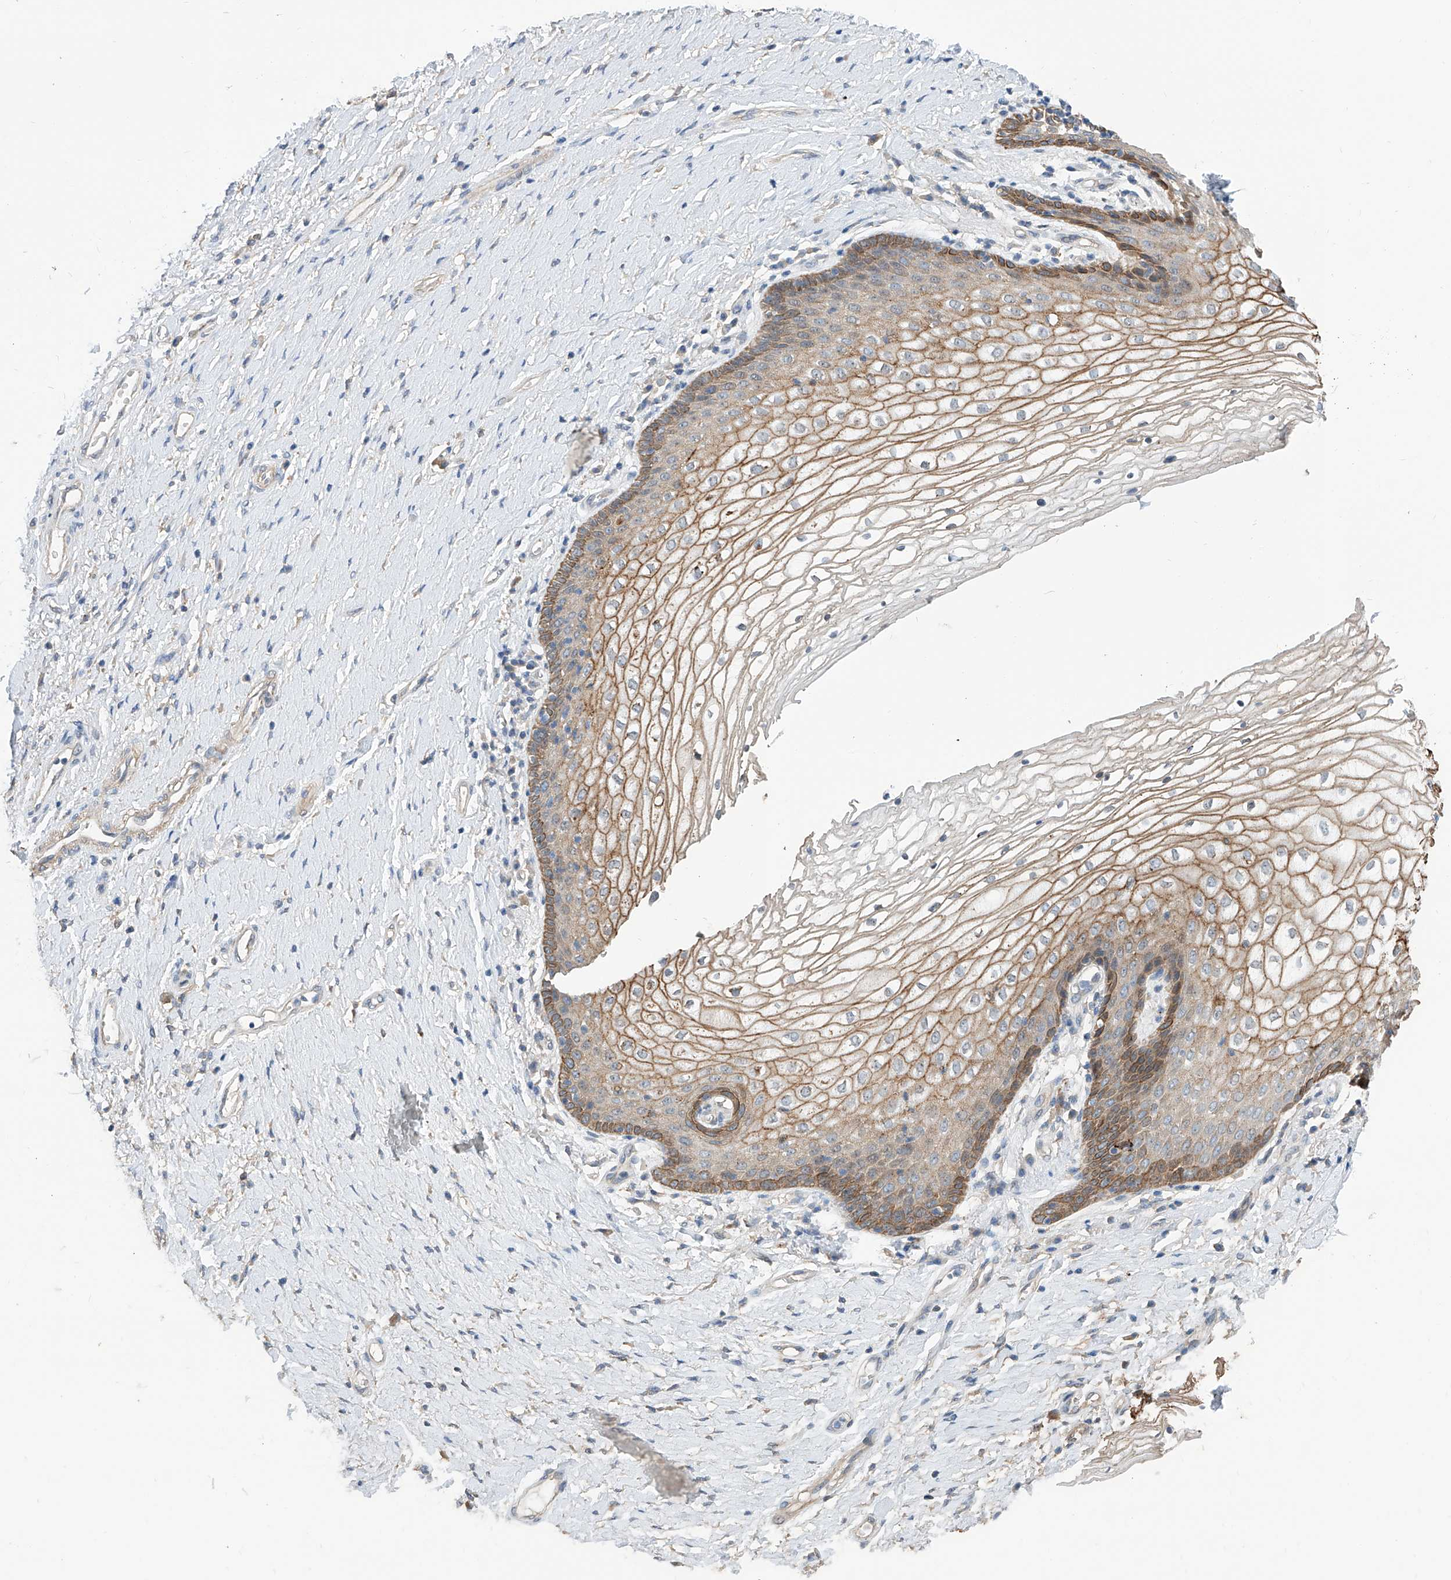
{"staining": {"intensity": "moderate", "quantity": ">75%", "location": "cytoplasmic/membranous"}, "tissue": "vagina", "cell_type": "Squamous epithelial cells", "image_type": "normal", "snomed": [{"axis": "morphology", "description": "Normal tissue, NOS"}, {"axis": "topography", "description": "Vagina"}], "caption": "A micrograph showing moderate cytoplasmic/membranous positivity in about >75% of squamous epithelial cells in benign vagina, as visualized by brown immunohistochemical staining.", "gene": "MAGEE2", "patient": {"sex": "female", "age": 60}}